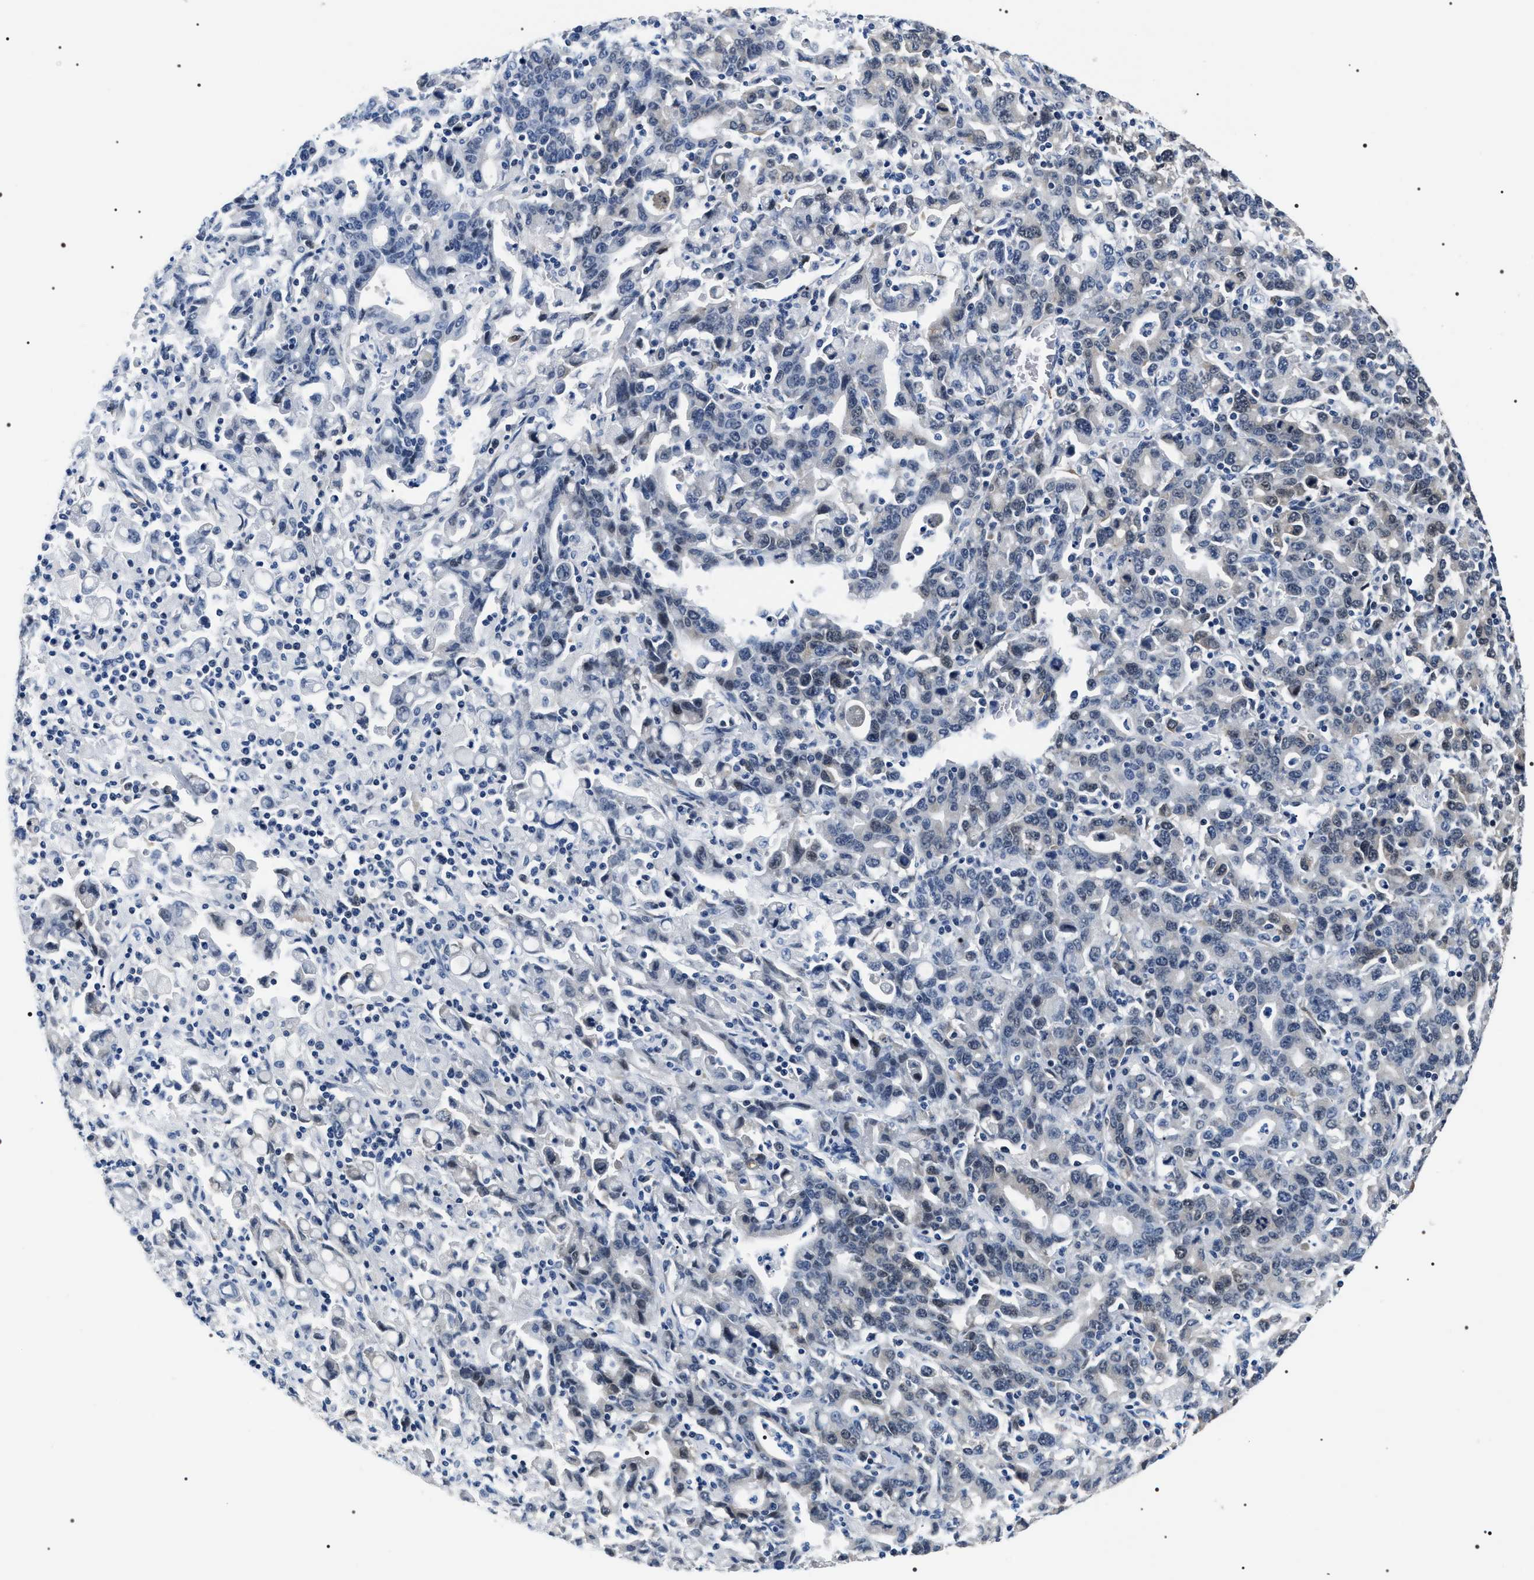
{"staining": {"intensity": "weak", "quantity": "<25%", "location": "cytoplasmic/membranous"}, "tissue": "stomach cancer", "cell_type": "Tumor cells", "image_type": "cancer", "snomed": [{"axis": "morphology", "description": "Adenocarcinoma, NOS"}, {"axis": "topography", "description": "Stomach, upper"}], "caption": "DAB (3,3'-diaminobenzidine) immunohistochemical staining of human stomach adenocarcinoma shows no significant positivity in tumor cells. (Immunohistochemistry (ihc), brightfield microscopy, high magnification).", "gene": "BAG2", "patient": {"sex": "male", "age": 69}}